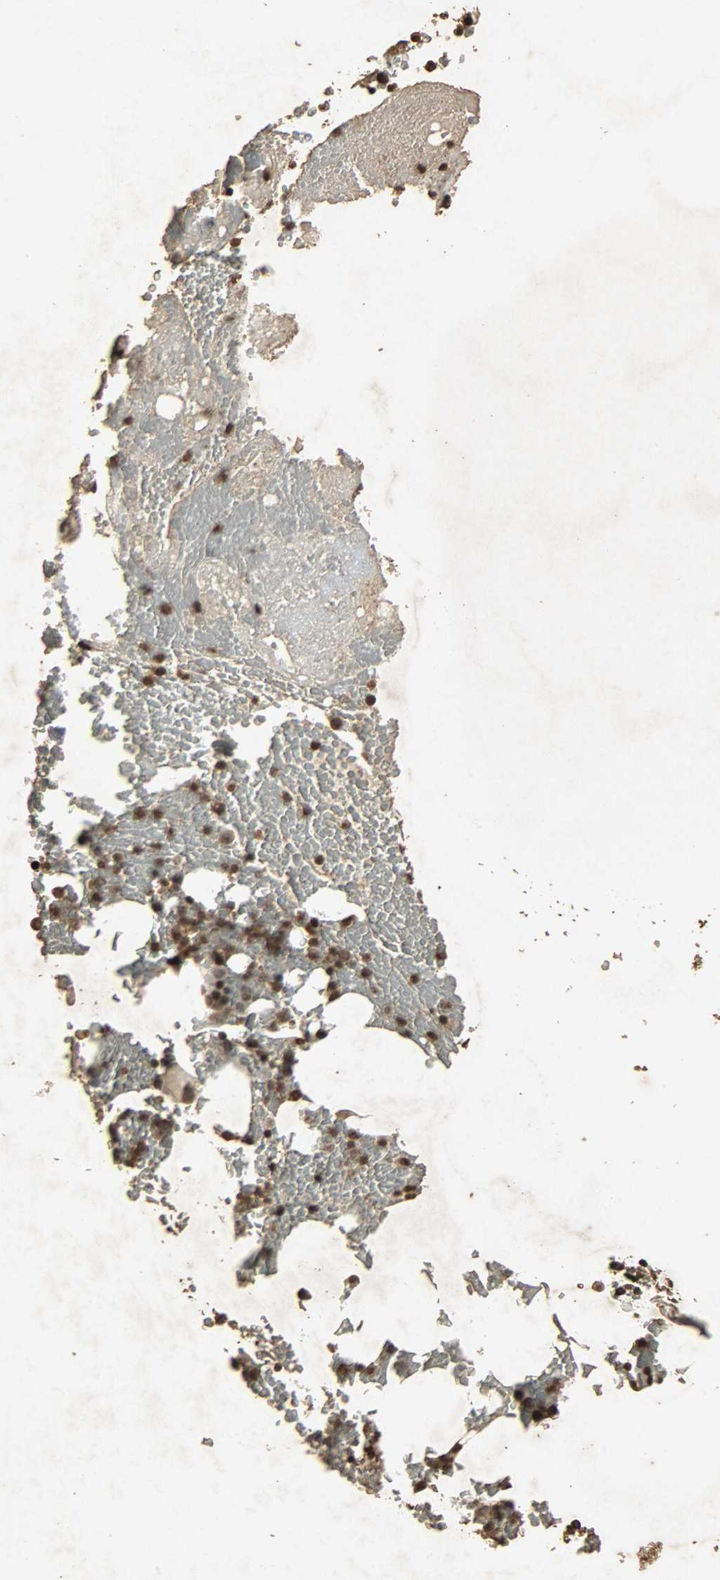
{"staining": {"intensity": "strong", "quantity": ">75%", "location": "cytoplasmic/membranous,nuclear"}, "tissue": "bone marrow", "cell_type": "Hematopoietic cells", "image_type": "normal", "snomed": [{"axis": "morphology", "description": "Normal tissue, NOS"}, {"axis": "topography", "description": "Bone marrow"}], "caption": "This histopathology image exhibits immunohistochemistry (IHC) staining of benign bone marrow, with high strong cytoplasmic/membranous,nuclear positivity in approximately >75% of hematopoietic cells.", "gene": "PPP3R1", "patient": {"sex": "female", "age": 66}}